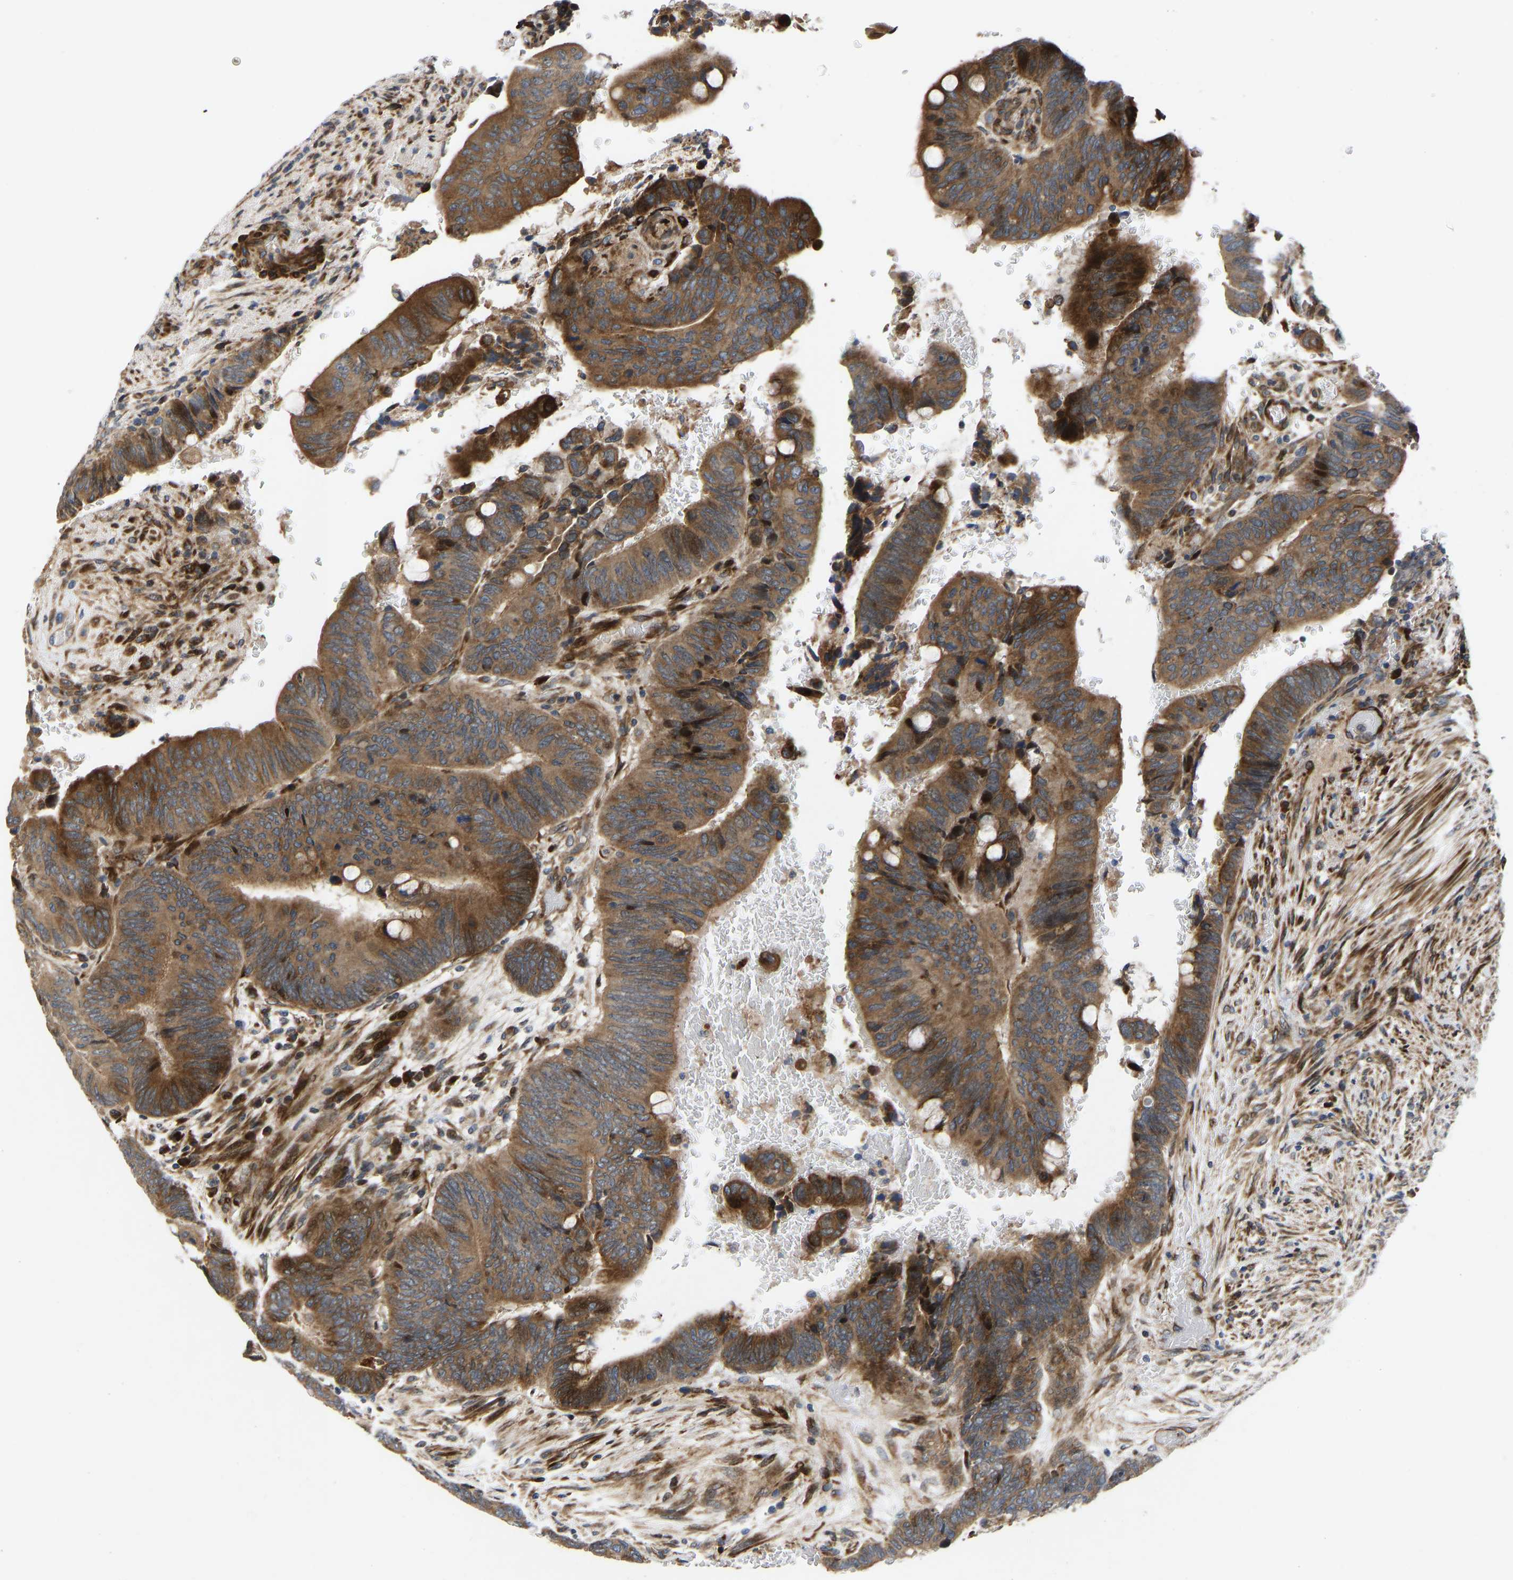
{"staining": {"intensity": "moderate", "quantity": ">75%", "location": "cytoplasmic/membranous"}, "tissue": "colorectal cancer", "cell_type": "Tumor cells", "image_type": "cancer", "snomed": [{"axis": "morphology", "description": "Normal tissue, NOS"}, {"axis": "morphology", "description": "Adenocarcinoma, NOS"}, {"axis": "topography", "description": "Rectum"}], "caption": "IHC of human colorectal cancer (adenocarcinoma) exhibits medium levels of moderate cytoplasmic/membranous staining in approximately >75% of tumor cells.", "gene": "TMEM38B", "patient": {"sex": "male", "age": 92}}